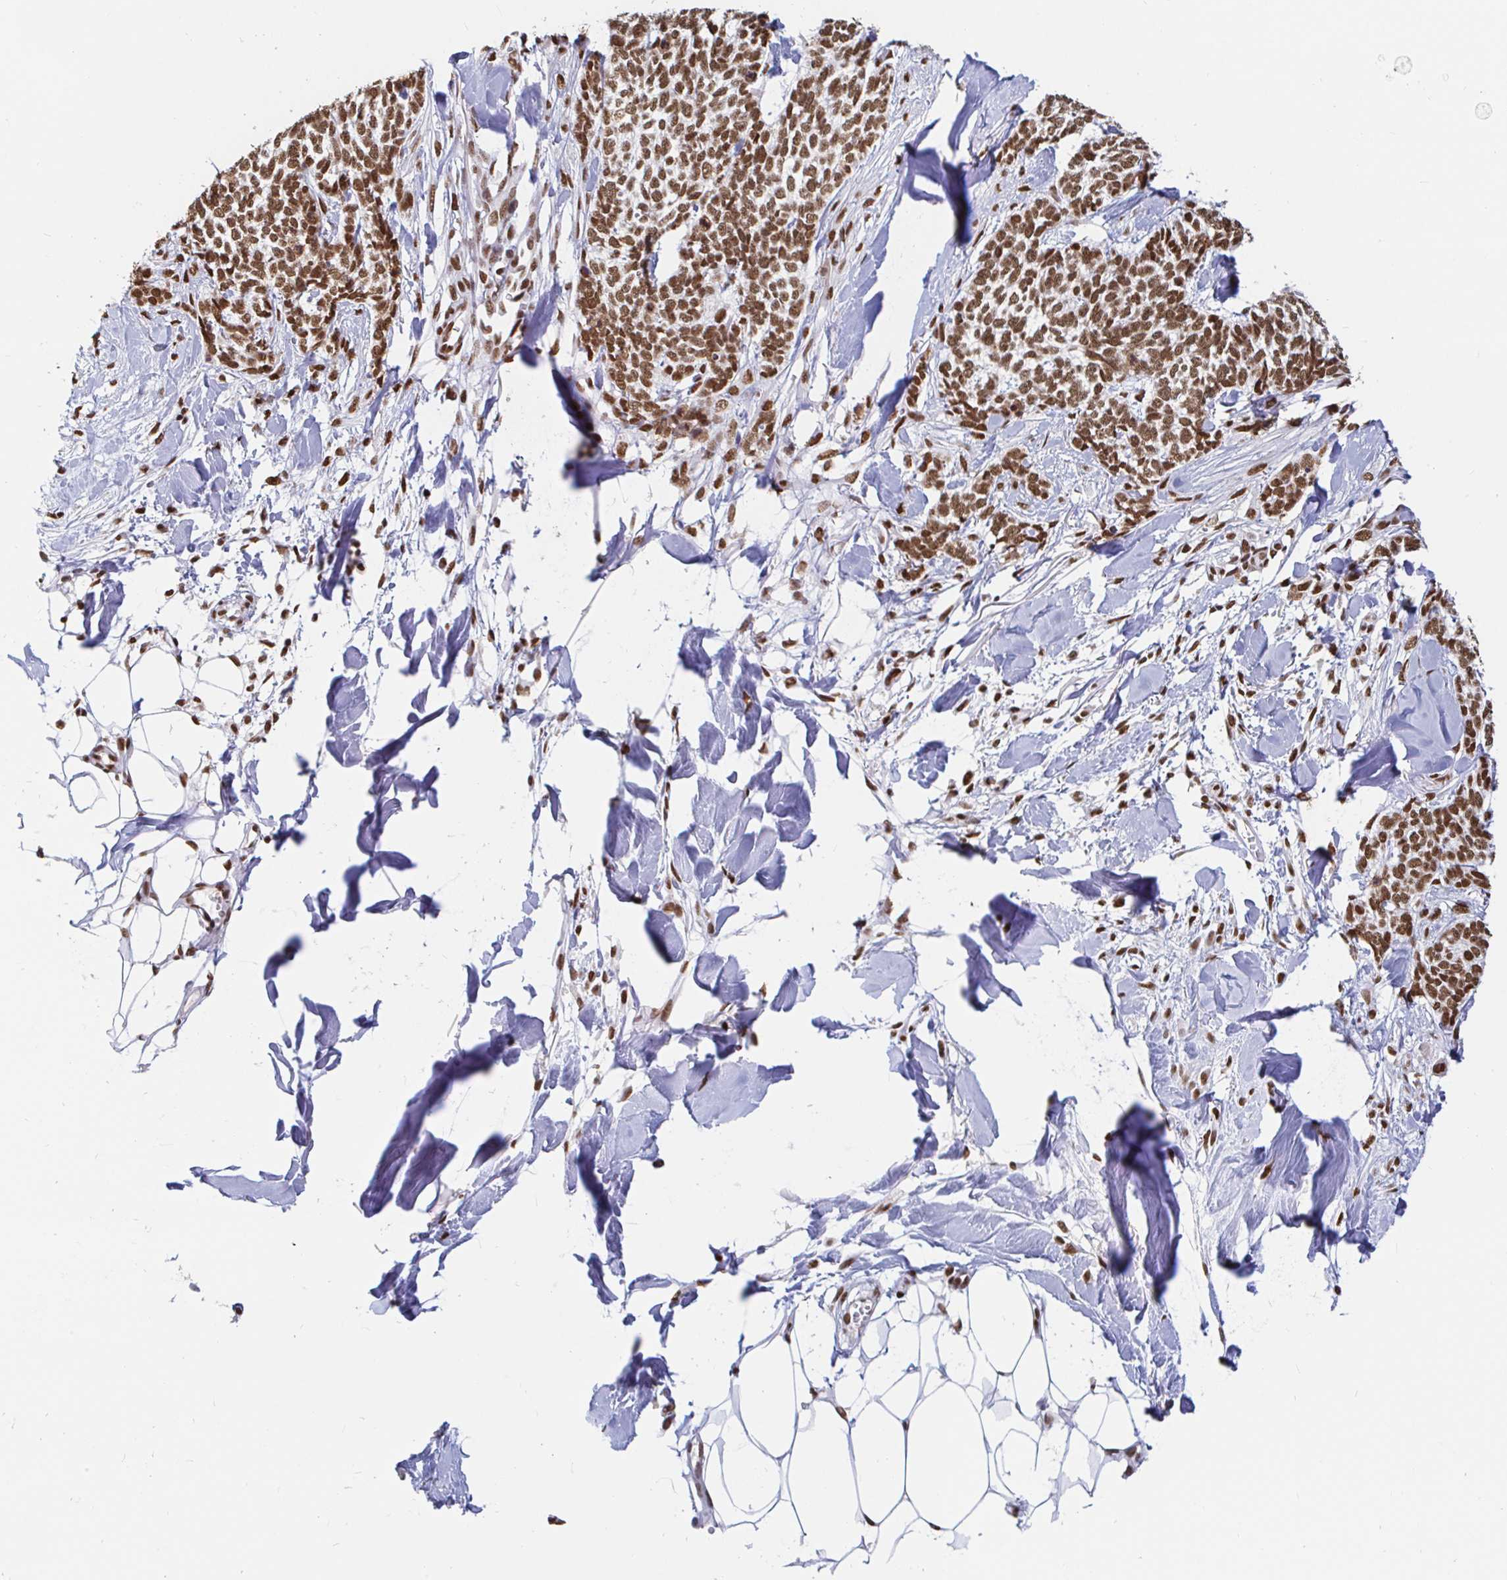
{"staining": {"intensity": "strong", "quantity": ">75%", "location": "nuclear"}, "tissue": "skin cancer", "cell_type": "Tumor cells", "image_type": "cancer", "snomed": [{"axis": "morphology", "description": "Basal cell carcinoma"}, {"axis": "topography", "description": "Skin"}], "caption": "Protein expression analysis of basal cell carcinoma (skin) exhibits strong nuclear positivity in about >75% of tumor cells.", "gene": "RBMX", "patient": {"sex": "female", "age": 59}}